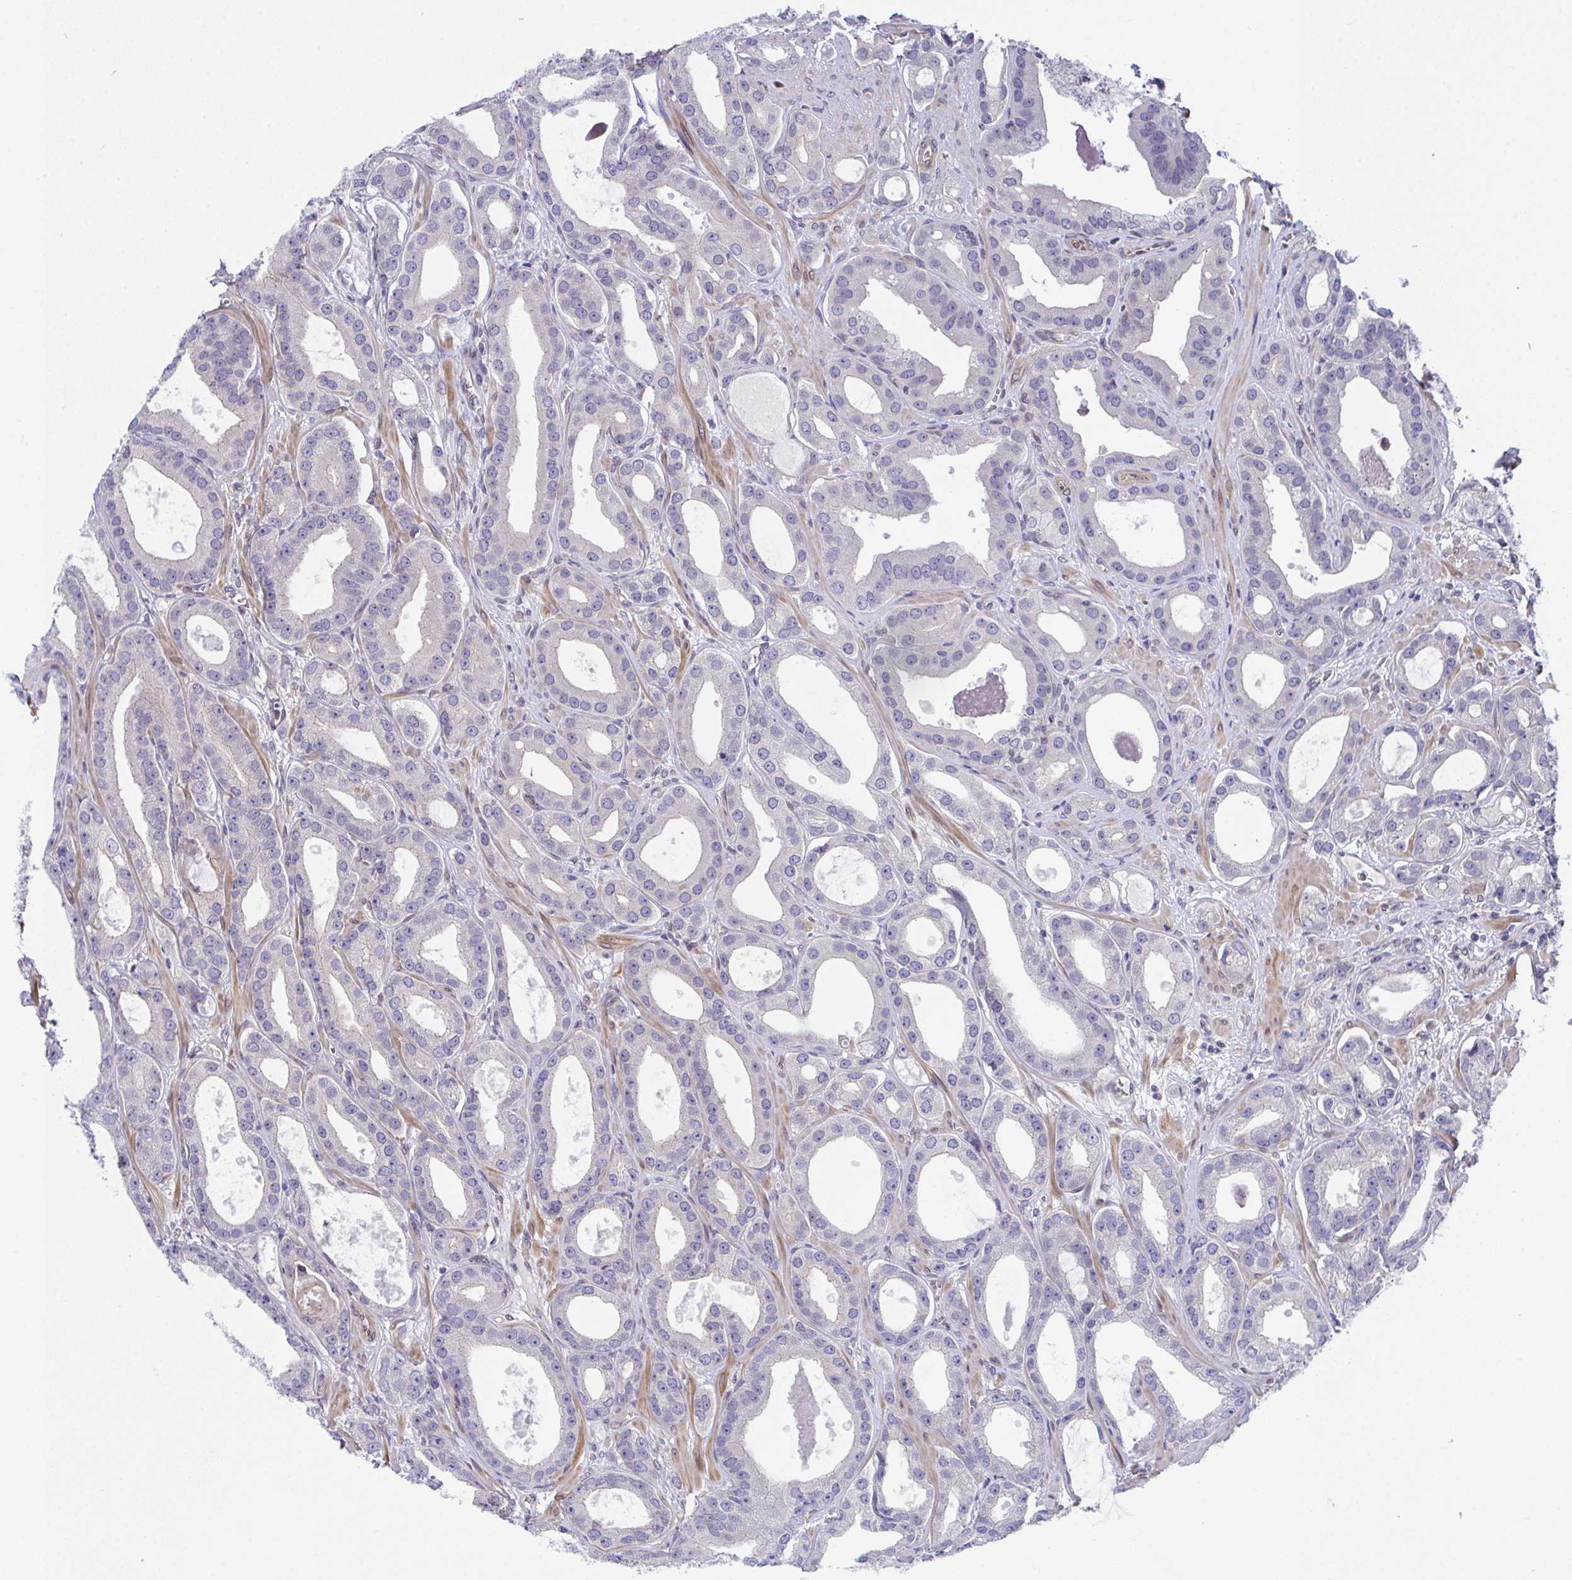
{"staining": {"intensity": "weak", "quantity": "<25%", "location": "cytoplasmic/membranous"}, "tissue": "prostate cancer", "cell_type": "Tumor cells", "image_type": "cancer", "snomed": [{"axis": "morphology", "description": "Adenocarcinoma, High grade"}, {"axis": "topography", "description": "Prostate"}], "caption": "Prostate cancer stained for a protein using immunohistochemistry (IHC) reveals no positivity tumor cells.", "gene": "ZBED3", "patient": {"sex": "male", "age": 65}}